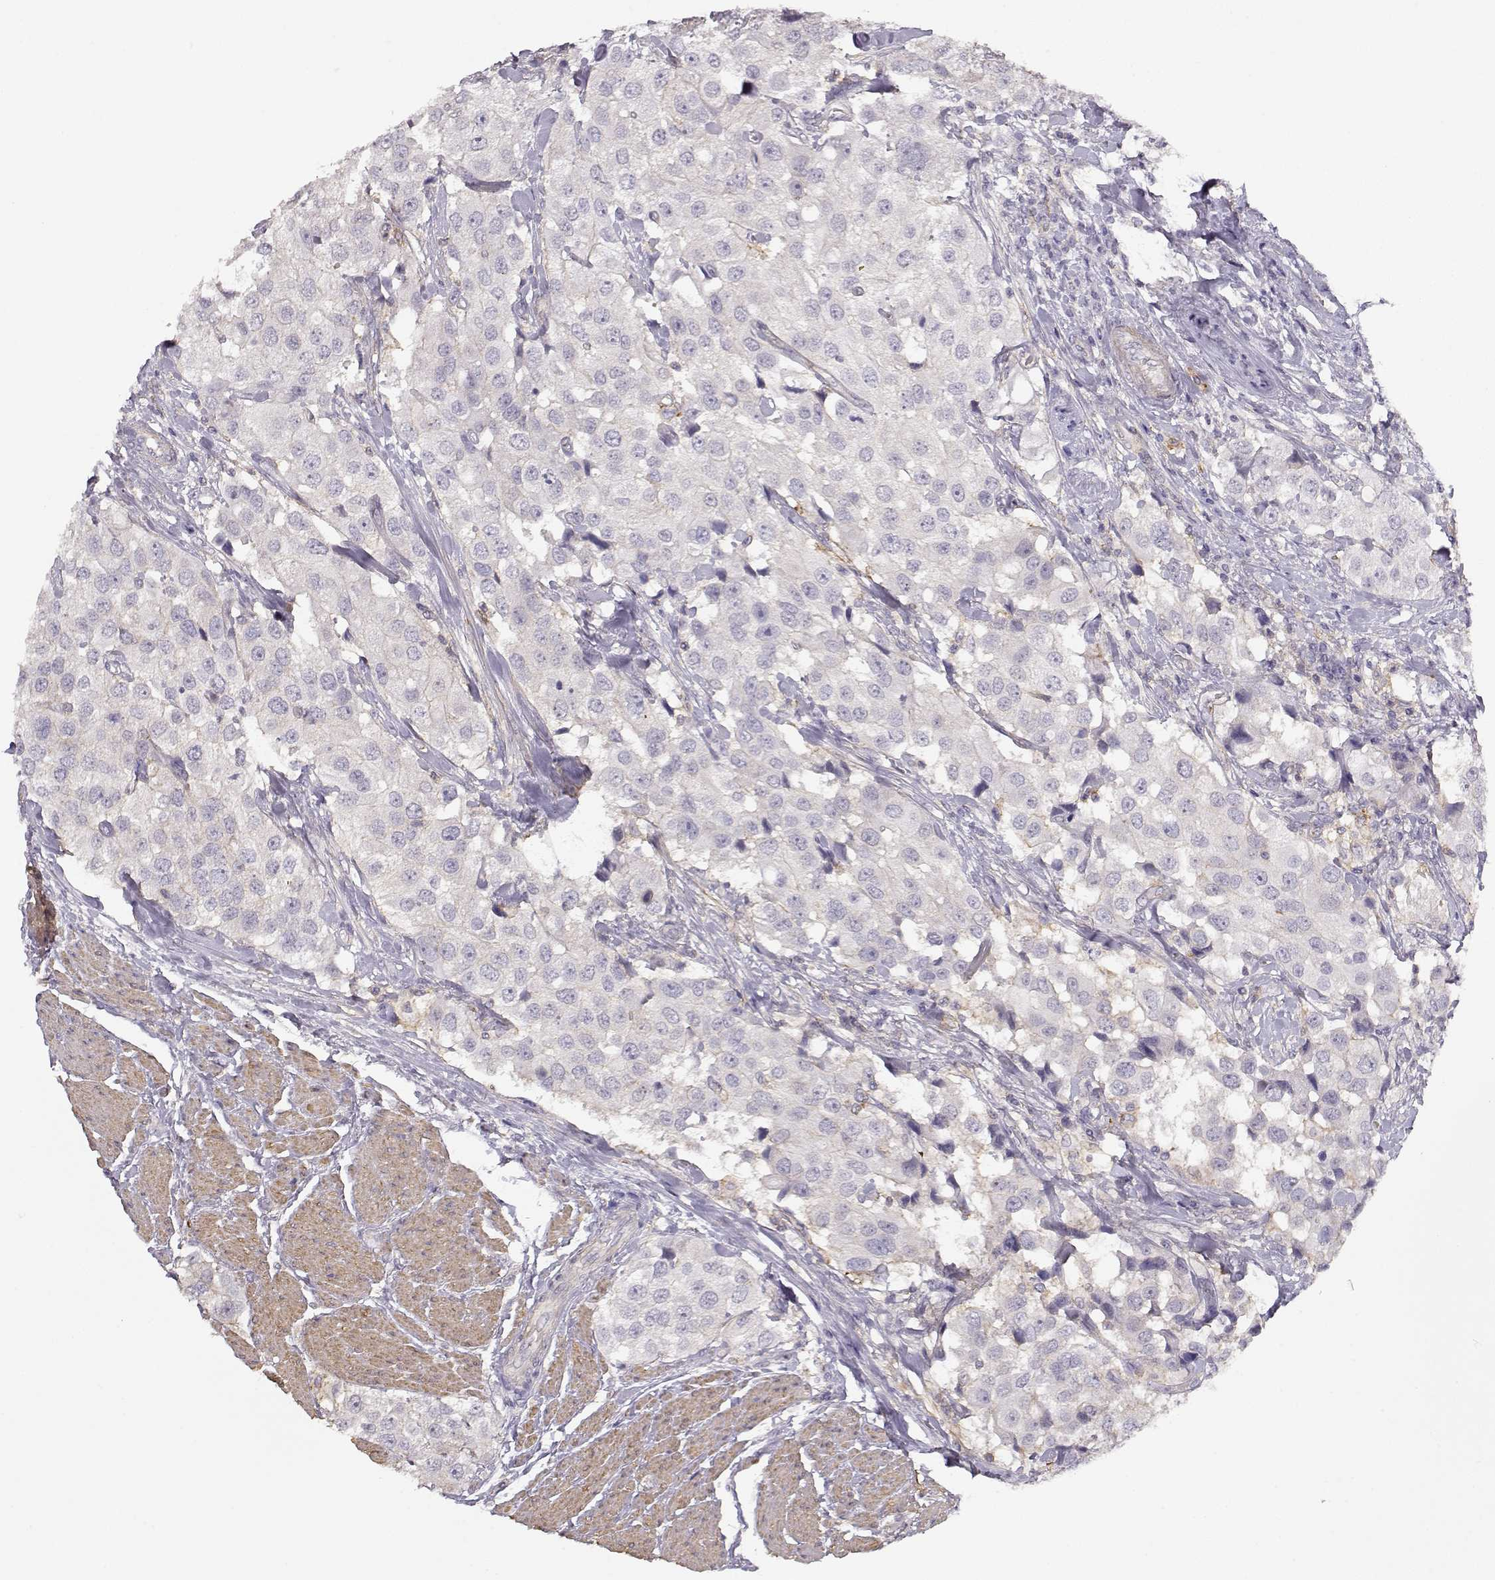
{"staining": {"intensity": "negative", "quantity": "none", "location": "none"}, "tissue": "urothelial cancer", "cell_type": "Tumor cells", "image_type": "cancer", "snomed": [{"axis": "morphology", "description": "Urothelial carcinoma, High grade"}, {"axis": "topography", "description": "Urinary bladder"}], "caption": "Tumor cells show no significant expression in urothelial cancer. Nuclei are stained in blue.", "gene": "DAPL1", "patient": {"sex": "female", "age": 64}}